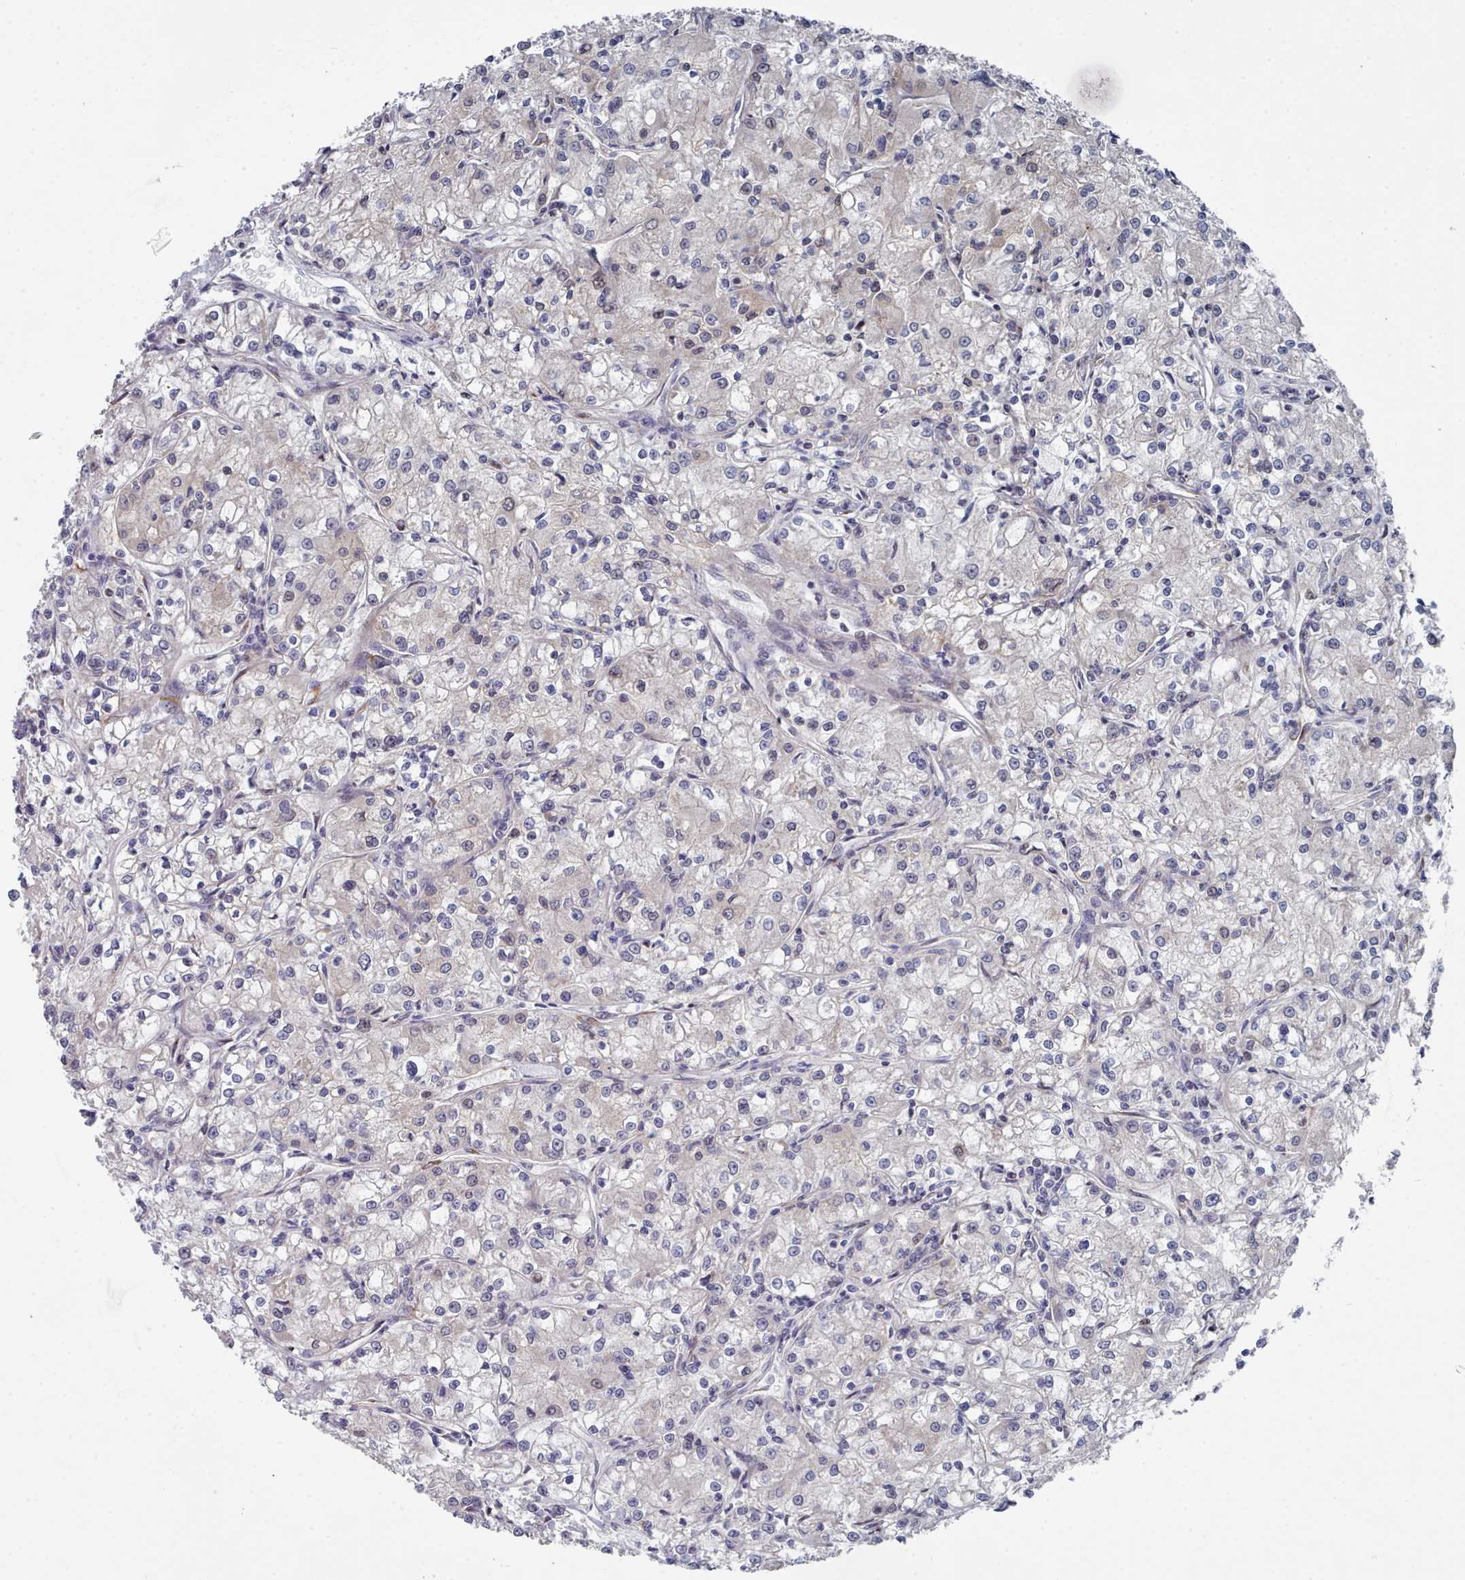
{"staining": {"intensity": "negative", "quantity": "none", "location": "none"}, "tissue": "renal cancer", "cell_type": "Tumor cells", "image_type": "cancer", "snomed": [{"axis": "morphology", "description": "Adenocarcinoma, NOS"}, {"axis": "topography", "description": "Kidney"}], "caption": "Renal cancer stained for a protein using immunohistochemistry (IHC) exhibits no positivity tumor cells.", "gene": "PDE4C", "patient": {"sex": "female", "age": 59}}